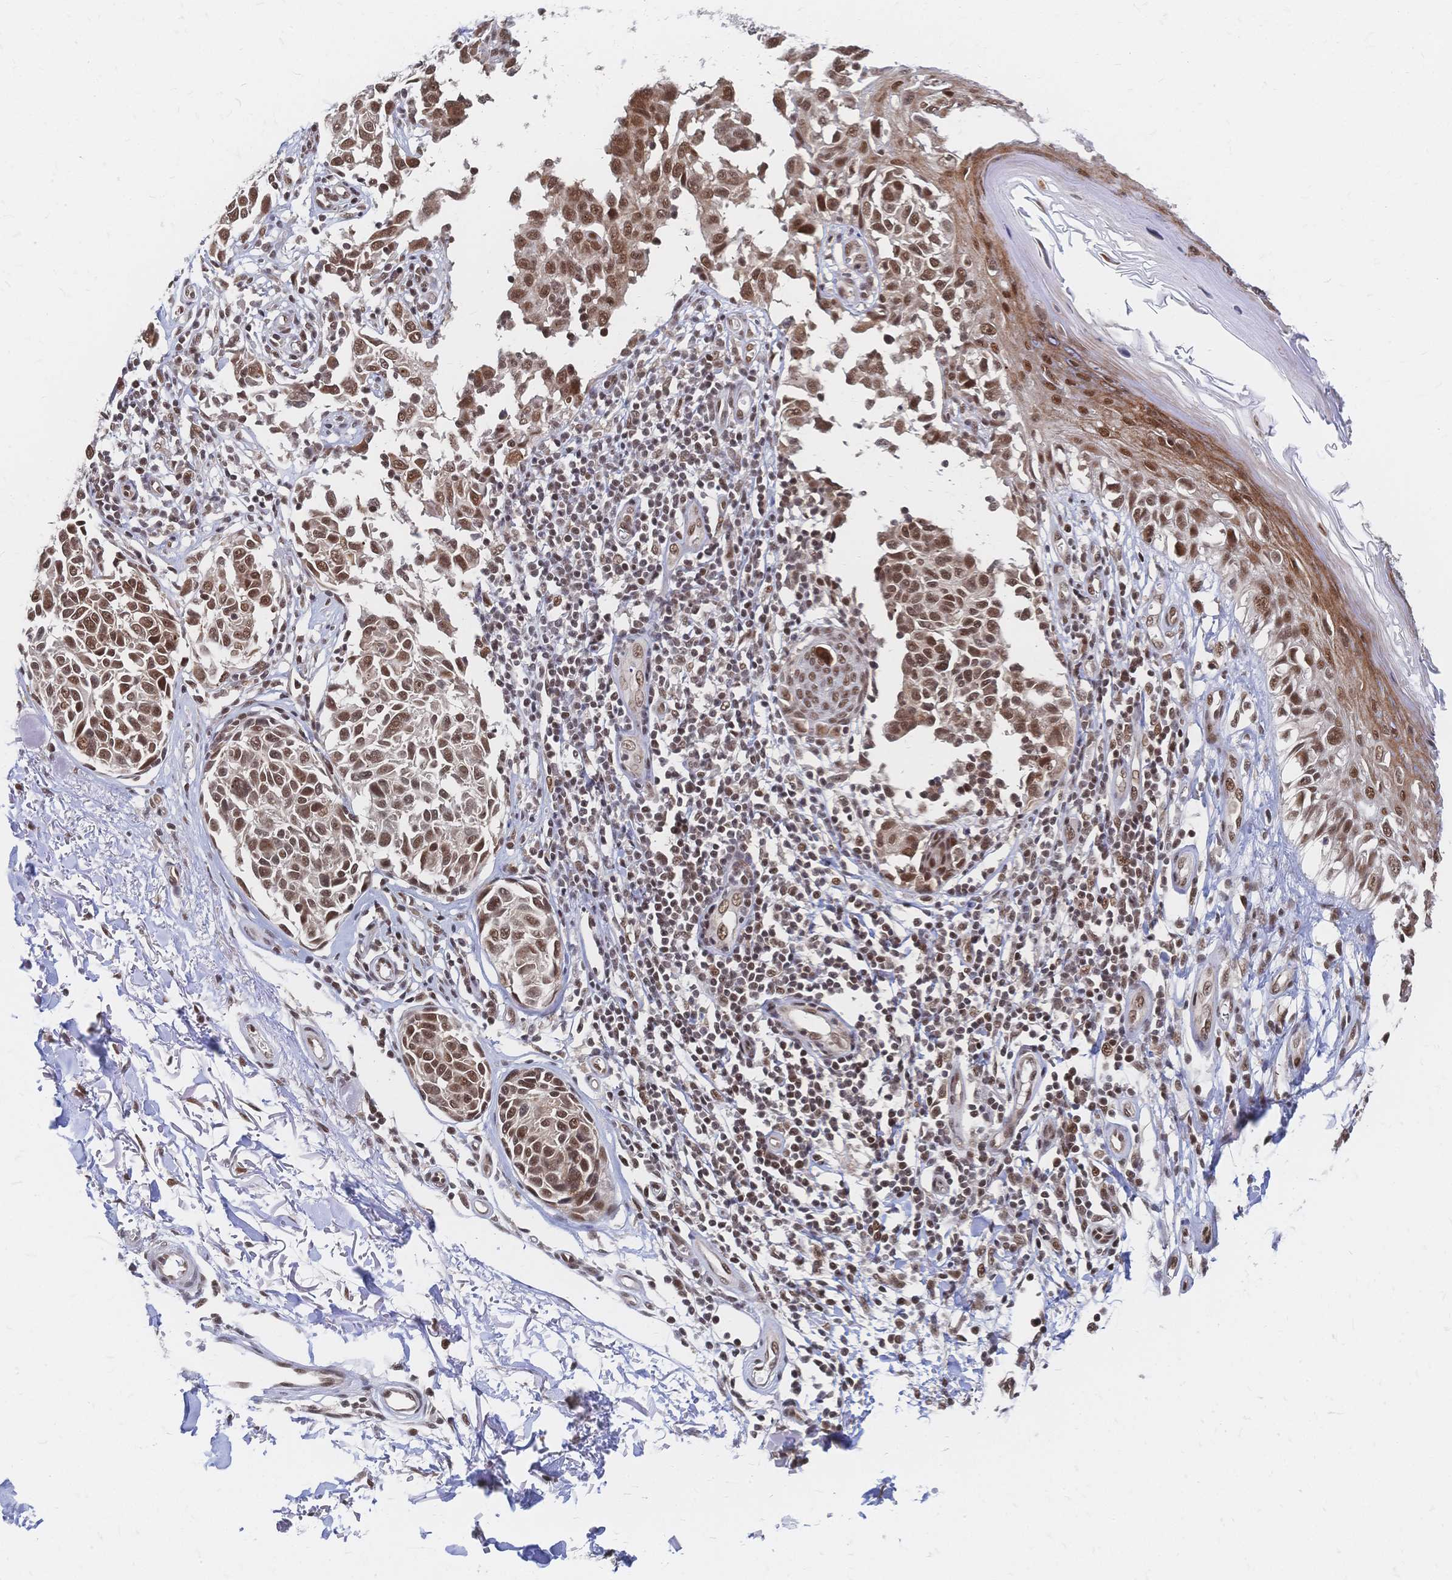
{"staining": {"intensity": "moderate", "quantity": ">75%", "location": "nuclear"}, "tissue": "melanoma", "cell_type": "Tumor cells", "image_type": "cancer", "snomed": [{"axis": "morphology", "description": "Malignant melanoma, NOS"}, {"axis": "topography", "description": "Skin"}], "caption": "DAB (3,3'-diaminobenzidine) immunohistochemical staining of malignant melanoma exhibits moderate nuclear protein positivity in approximately >75% of tumor cells.", "gene": "NELFA", "patient": {"sex": "male", "age": 73}}